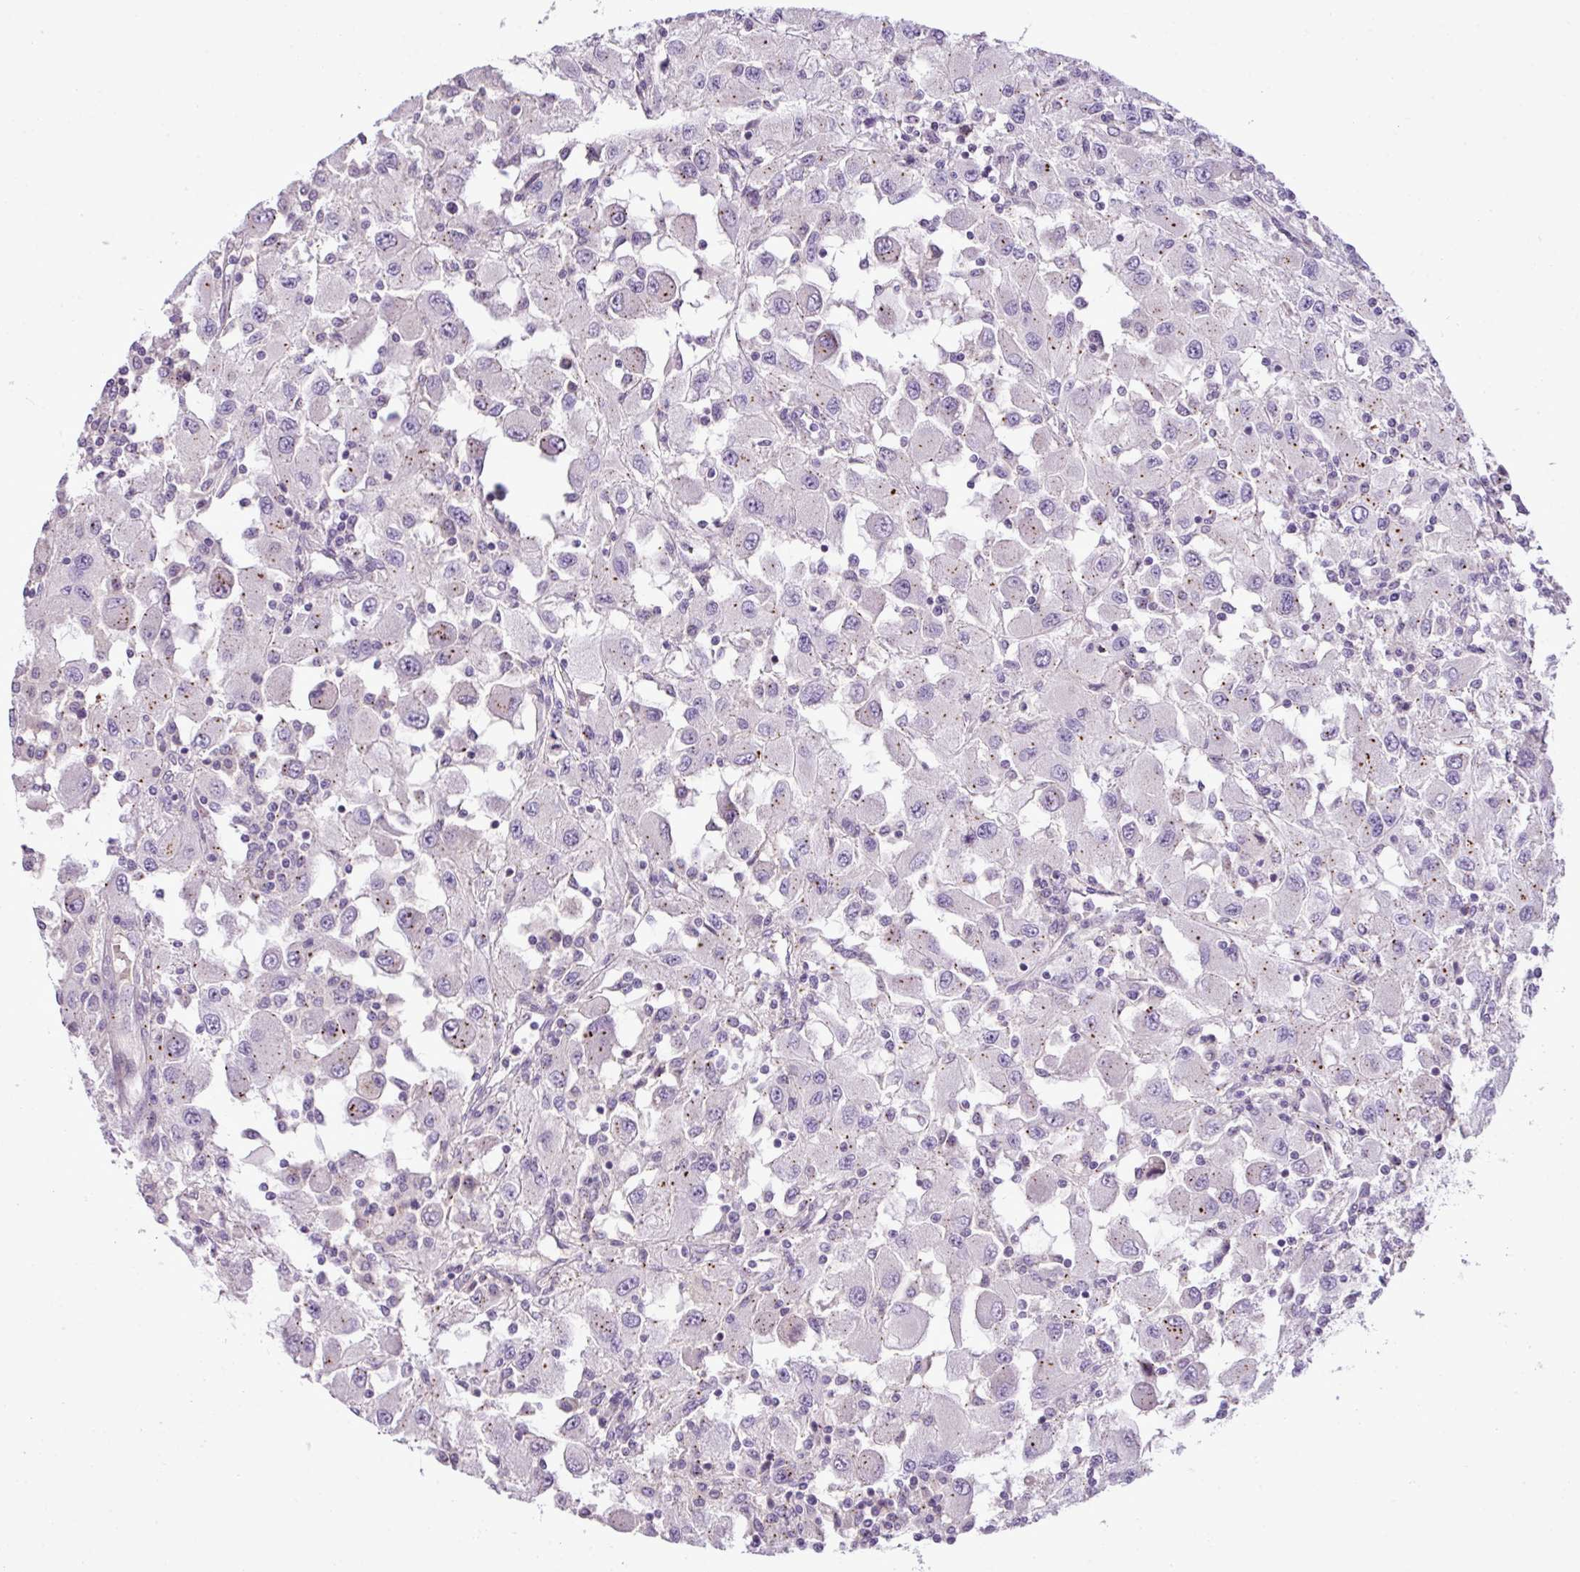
{"staining": {"intensity": "negative", "quantity": "none", "location": "none"}, "tissue": "renal cancer", "cell_type": "Tumor cells", "image_type": "cancer", "snomed": [{"axis": "morphology", "description": "Adenocarcinoma, NOS"}, {"axis": "topography", "description": "Kidney"}], "caption": "IHC of renal cancer (adenocarcinoma) shows no positivity in tumor cells.", "gene": "DNAJB13", "patient": {"sex": "female", "age": 67}}